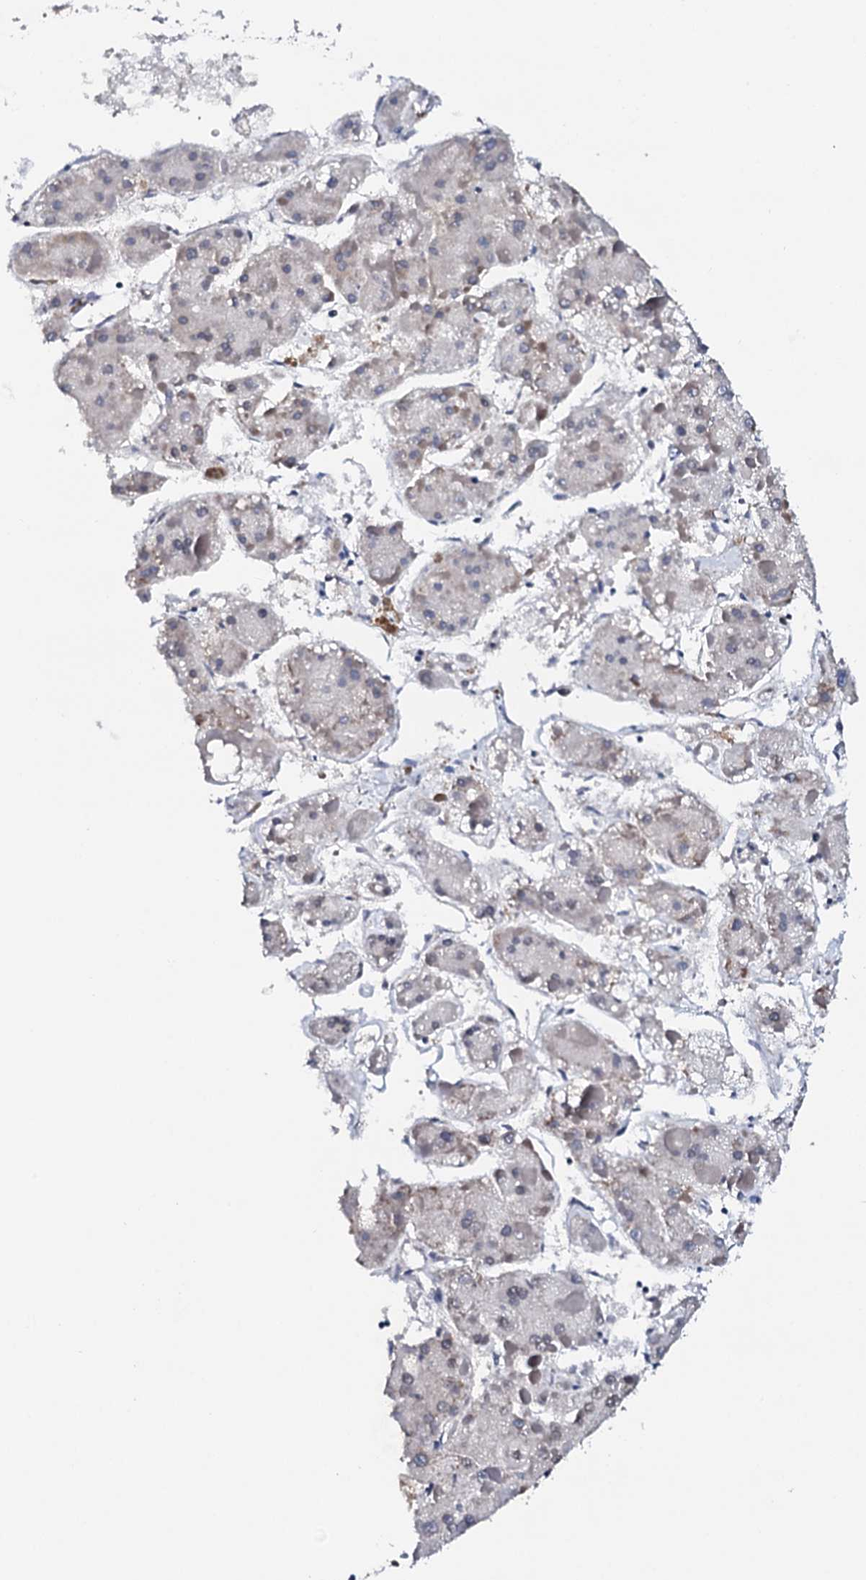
{"staining": {"intensity": "negative", "quantity": "none", "location": "none"}, "tissue": "liver cancer", "cell_type": "Tumor cells", "image_type": "cancer", "snomed": [{"axis": "morphology", "description": "Carcinoma, Hepatocellular, NOS"}, {"axis": "topography", "description": "Liver"}], "caption": "Immunohistochemical staining of human liver hepatocellular carcinoma shows no significant positivity in tumor cells.", "gene": "NUP58", "patient": {"sex": "female", "age": 73}}